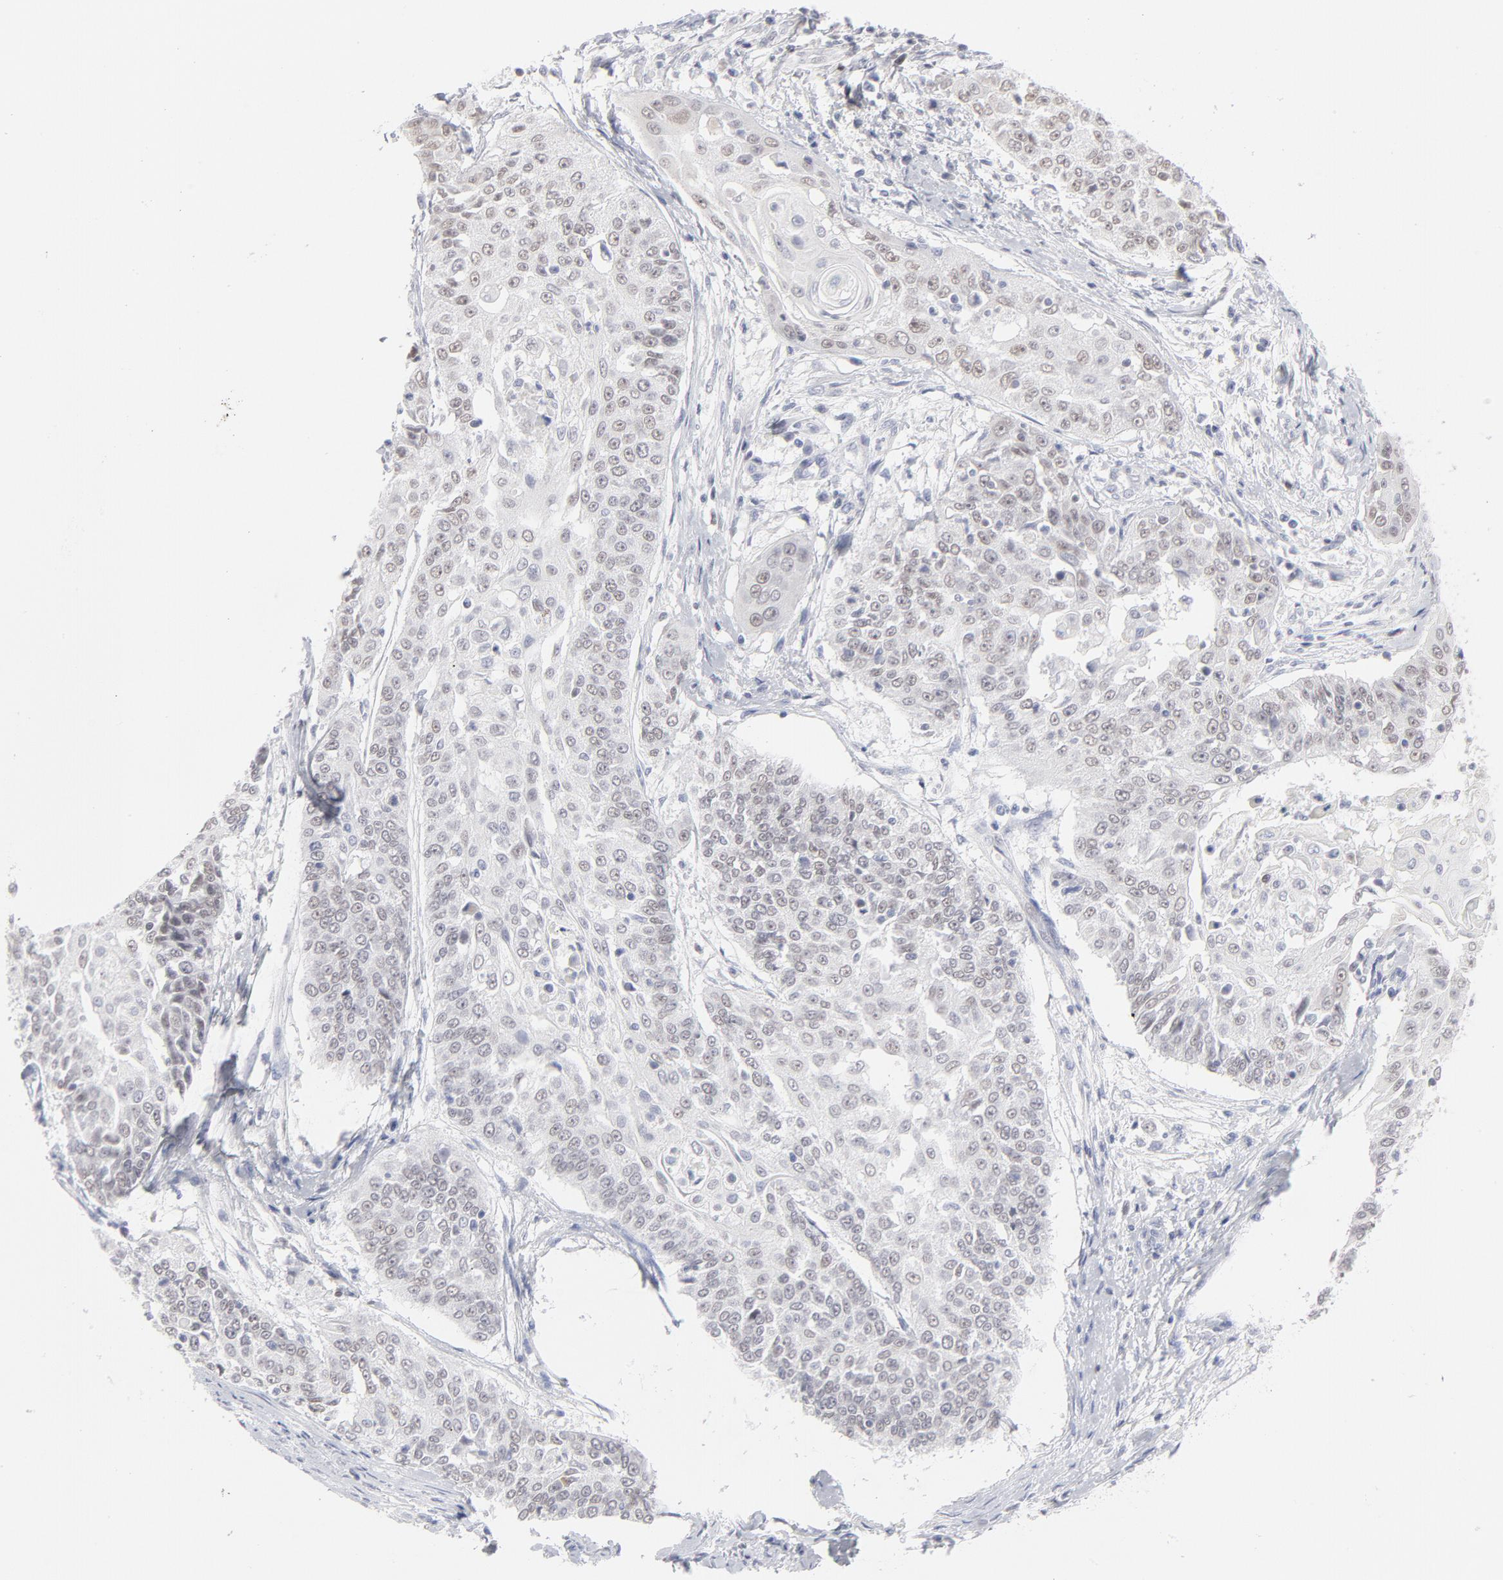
{"staining": {"intensity": "weak", "quantity": "25%-75%", "location": "nuclear"}, "tissue": "cervical cancer", "cell_type": "Tumor cells", "image_type": "cancer", "snomed": [{"axis": "morphology", "description": "Squamous cell carcinoma, NOS"}, {"axis": "topography", "description": "Cervix"}], "caption": "Immunohistochemical staining of human cervical squamous cell carcinoma demonstrates low levels of weak nuclear positivity in approximately 25%-75% of tumor cells. Nuclei are stained in blue.", "gene": "MCM7", "patient": {"sex": "female", "age": 64}}